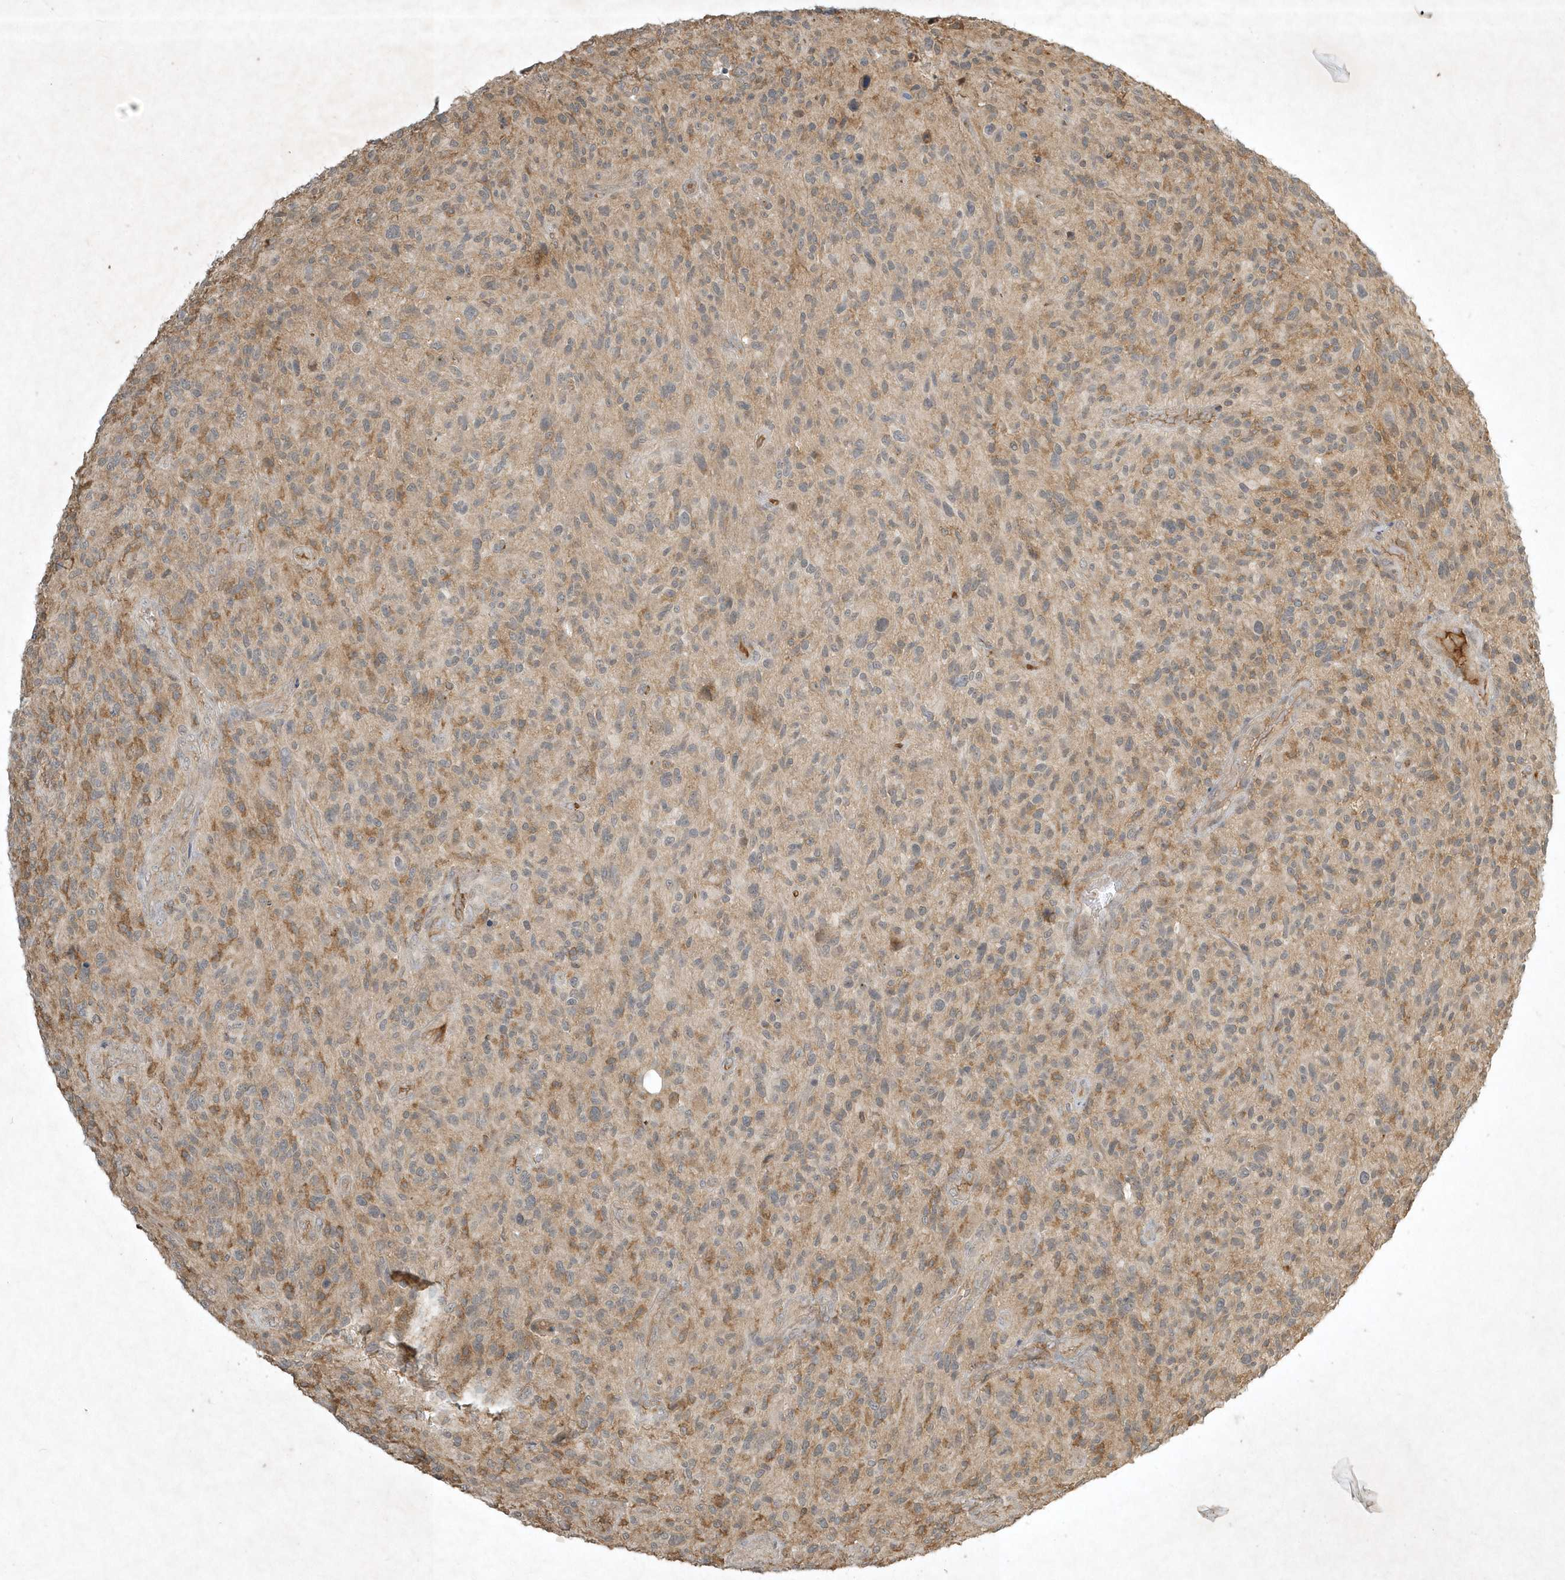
{"staining": {"intensity": "negative", "quantity": "none", "location": "none"}, "tissue": "glioma", "cell_type": "Tumor cells", "image_type": "cancer", "snomed": [{"axis": "morphology", "description": "Glioma, malignant, High grade"}, {"axis": "topography", "description": "Brain"}], "caption": "A micrograph of glioma stained for a protein displays no brown staining in tumor cells.", "gene": "TNFAIP6", "patient": {"sex": "male", "age": 47}}